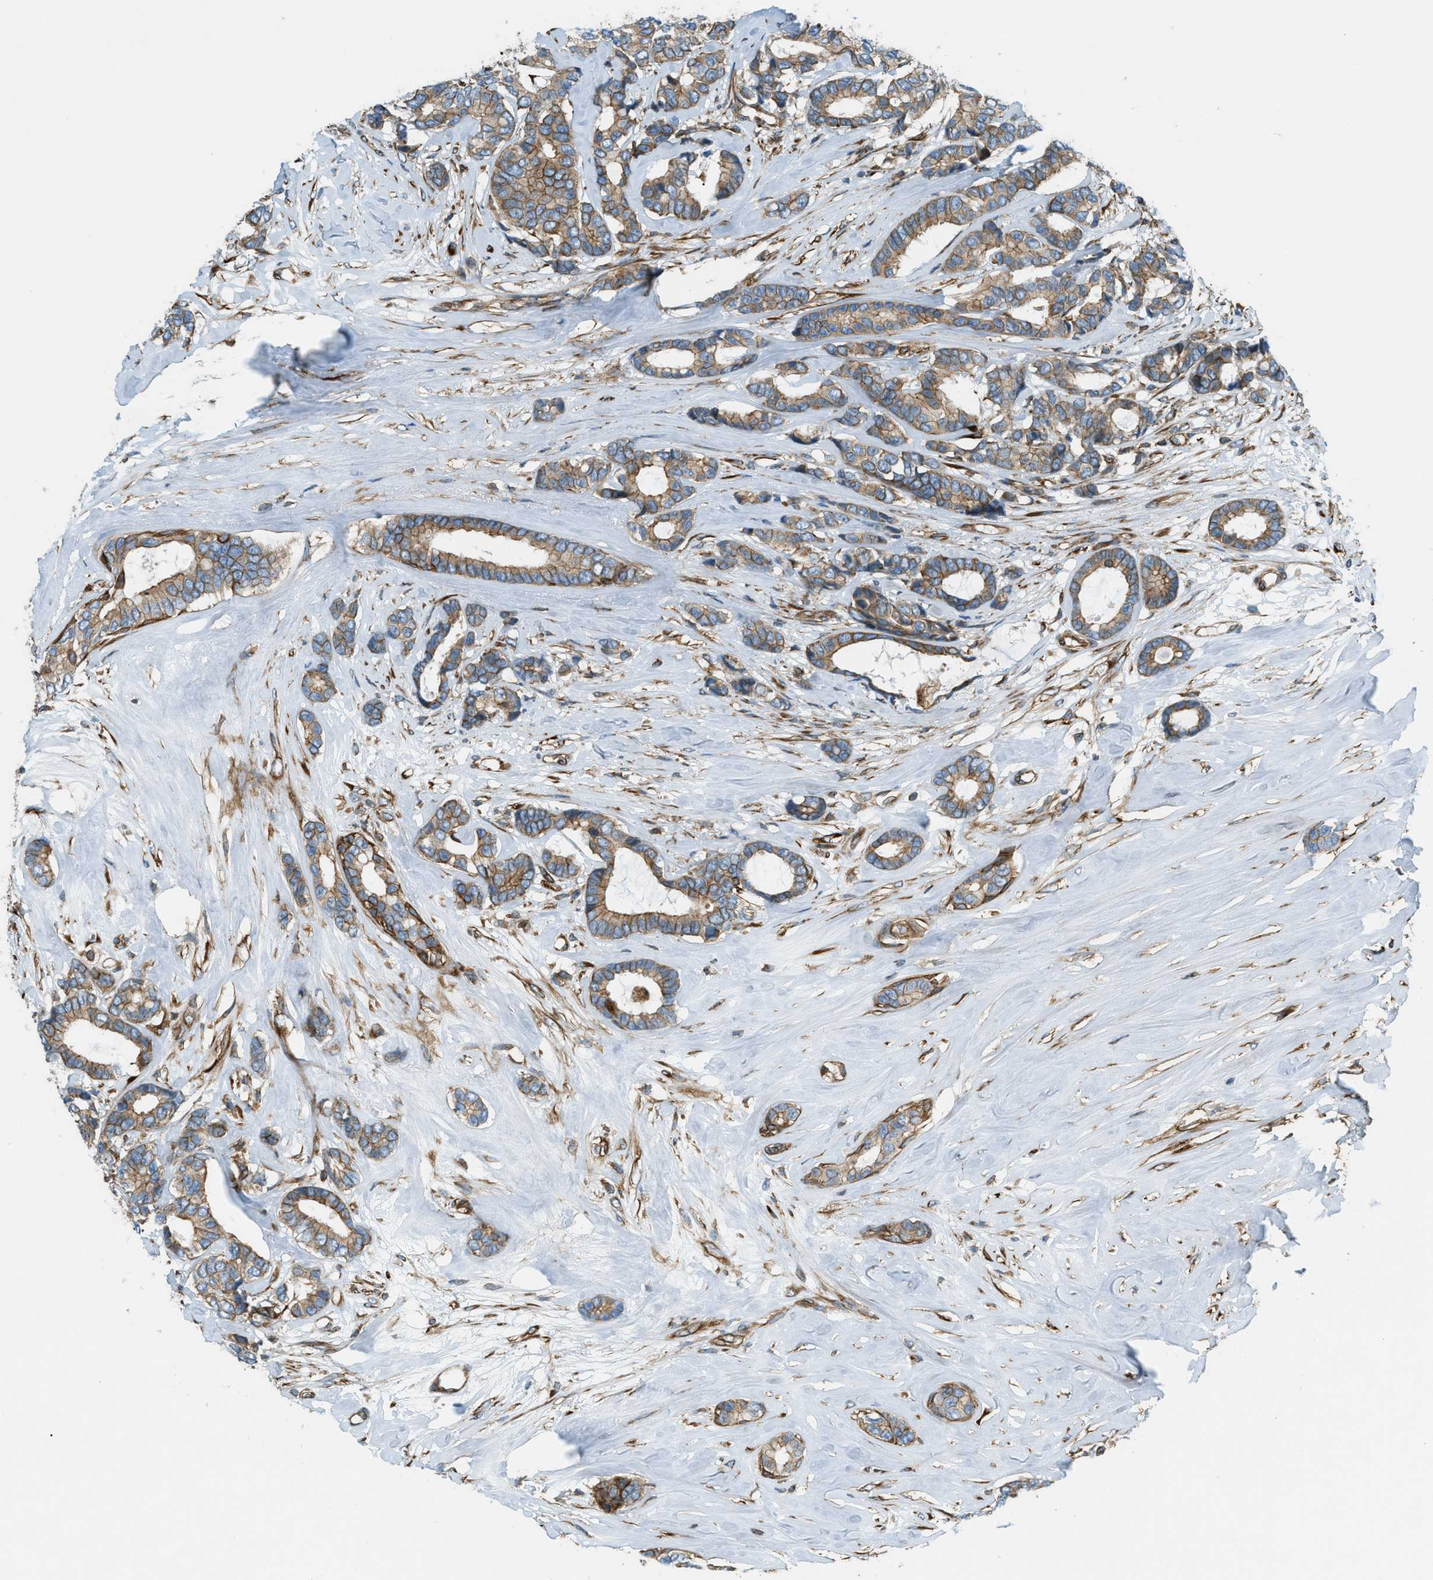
{"staining": {"intensity": "moderate", "quantity": ">75%", "location": "cytoplasmic/membranous"}, "tissue": "breast cancer", "cell_type": "Tumor cells", "image_type": "cancer", "snomed": [{"axis": "morphology", "description": "Duct carcinoma"}, {"axis": "topography", "description": "Breast"}], "caption": "Immunohistochemistry (IHC) histopathology image of neoplastic tissue: human breast intraductal carcinoma stained using immunohistochemistry displays medium levels of moderate protein expression localized specifically in the cytoplasmic/membranous of tumor cells, appearing as a cytoplasmic/membranous brown color.", "gene": "DMAC1", "patient": {"sex": "female", "age": 87}}